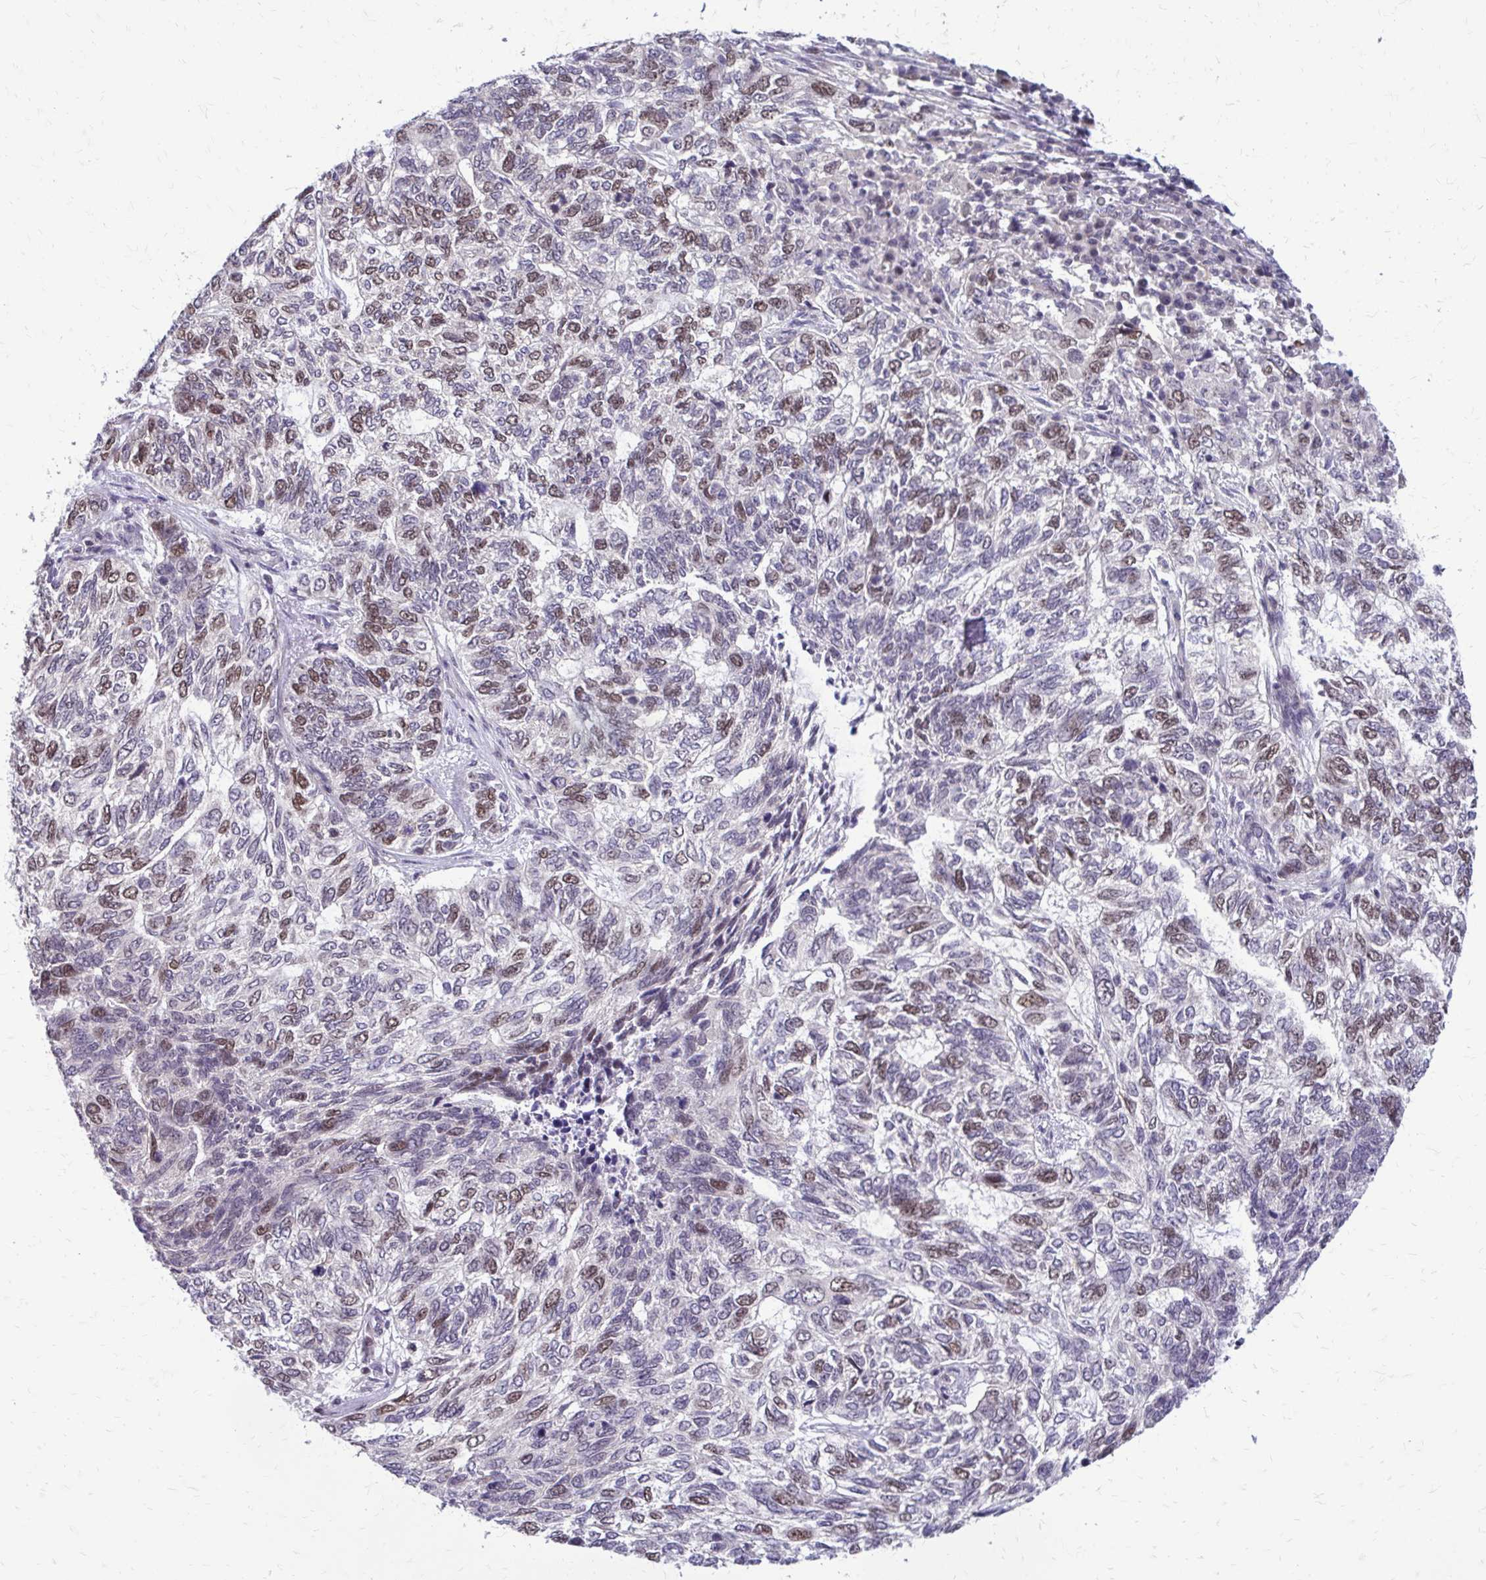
{"staining": {"intensity": "moderate", "quantity": "<25%", "location": "nuclear"}, "tissue": "skin cancer", "cell_type": "Tumor cells", "image_type": "cancer", "snomed": [{"axis": "morphology", "description": "Basal cell carcinoma"}, {"axis": "topography", "description": "Skin"}], "caption": "Tumor cells display low levels of moderate nuclear positivity in about <25% of cells in human skin cancer. The staining was performed using DAB, with brown indicating positive protein expression. Nuclei are stained blue with hematoxylin.", "gene": "ANKRD30B", "patient": {"sex": "female", "age": 65}}